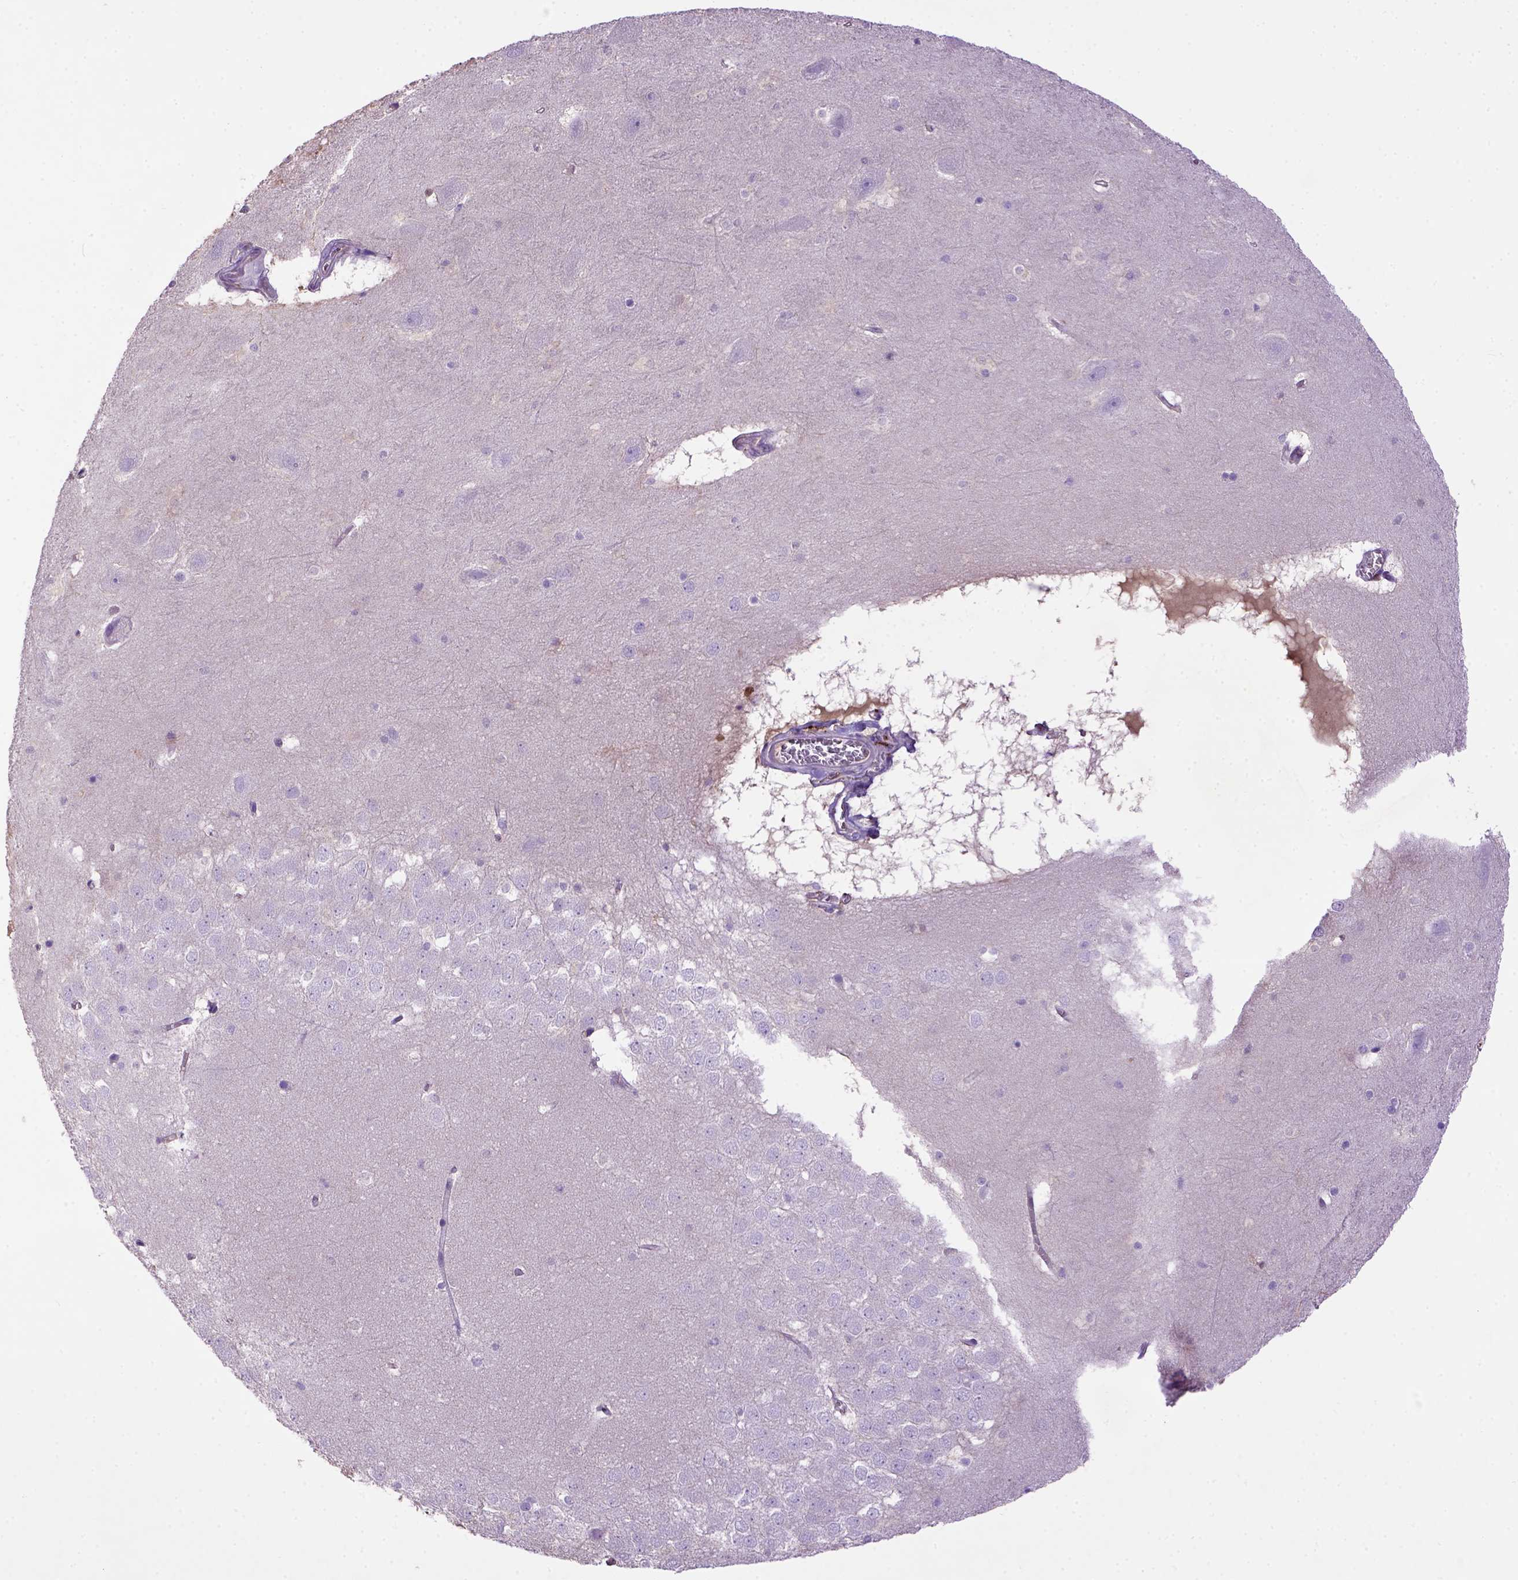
{"staining": {"intensity": "negative", "quantity": "none", "location": "none"}, "tissue": "hippocampus", "cell_type": "Glial cells", "image_type": "normal", "snomed": [{"axis": "morphology", "description": "Normal tissue, NOS"}, {"axis": "topography", "description": "Hippocampus"}], "caption": "The photomicrograph shows no staining of glial cells in normal hippocampus.", "gene": "DEPDC1B", "patient": {"sex": "male", "age": 45}}